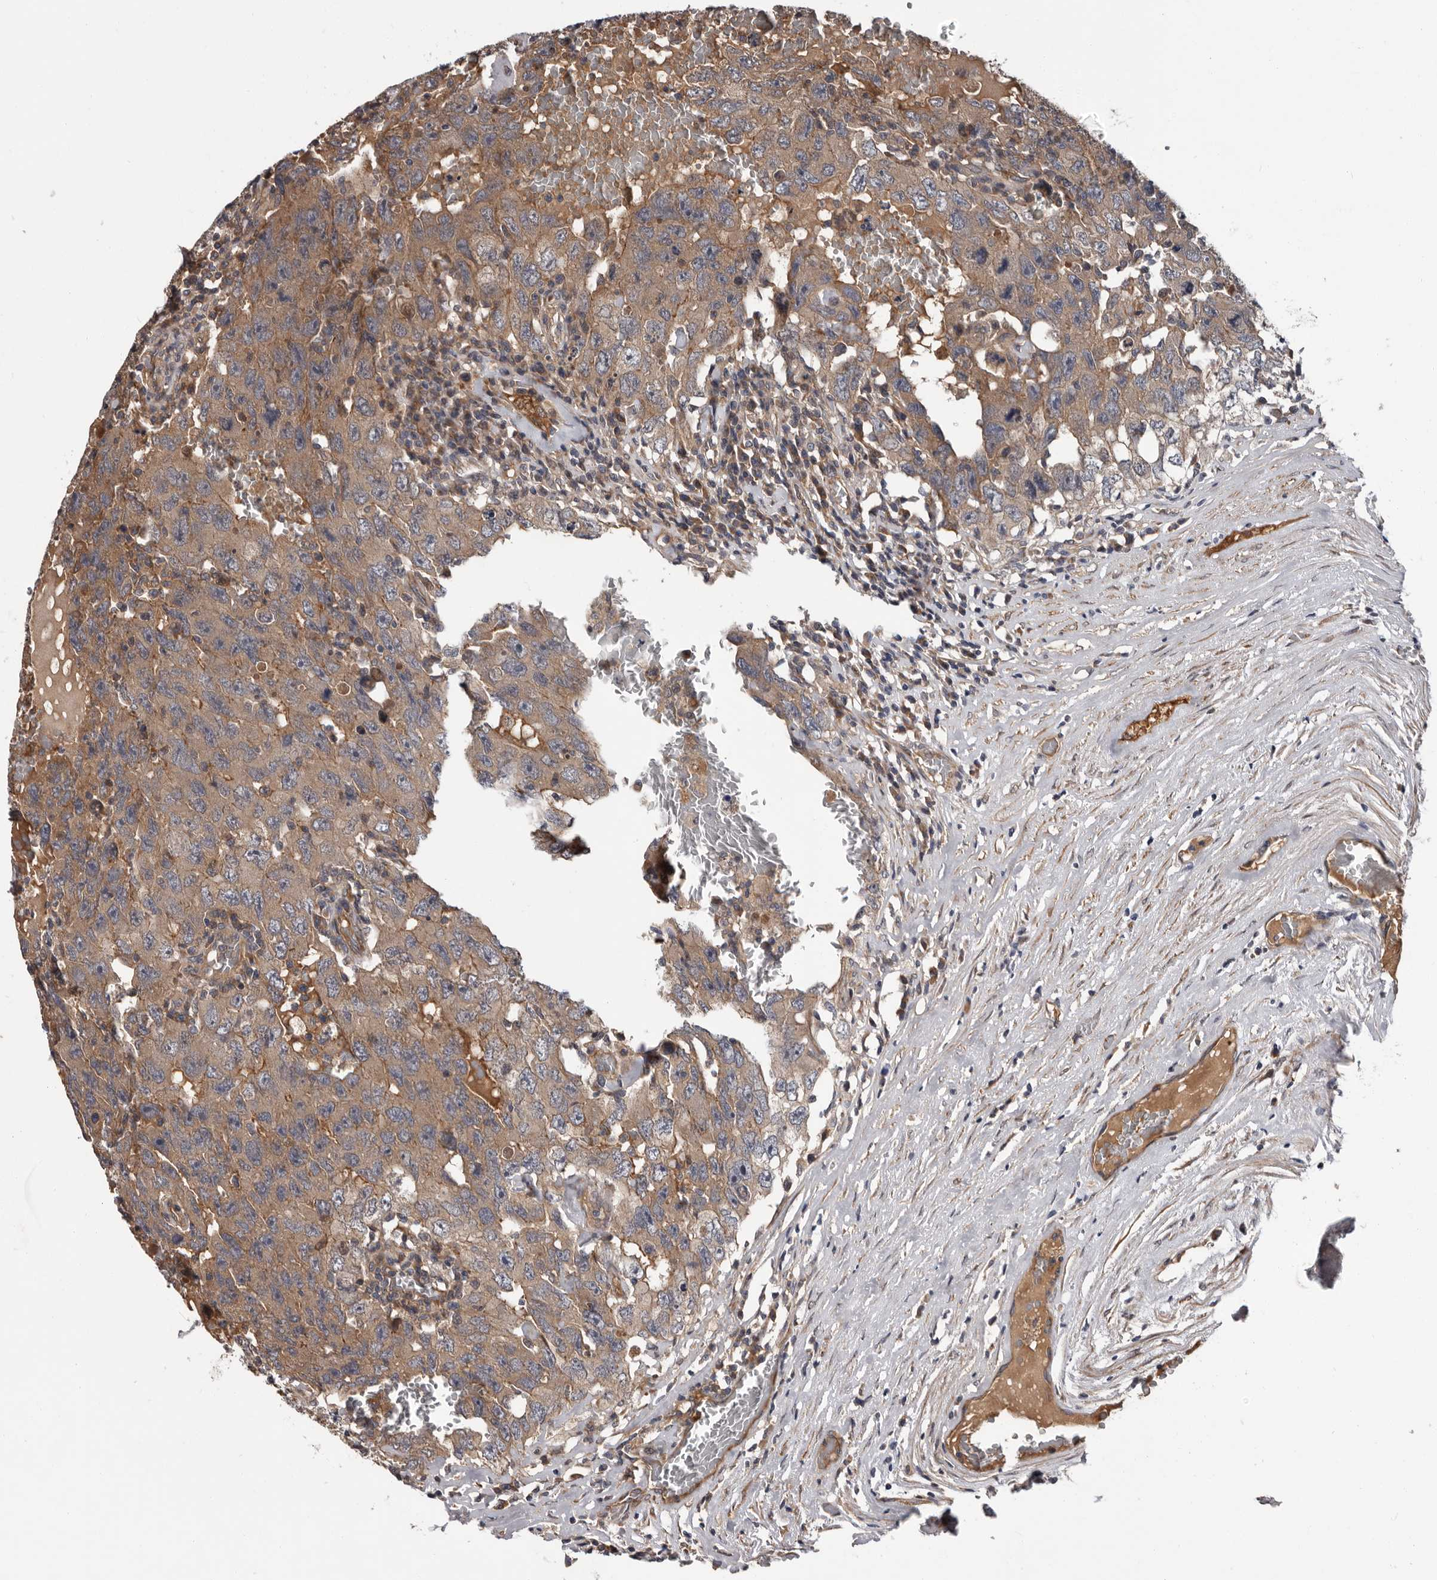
{"staining": {"intensity": "moderate", "quantity": ">75%", "location": "cytoplasmic/membranous"}, "tissue": "testis cancer", "cell_type": "Tumor cells", "image_type": "cancer", "snomed": [{"axis": "morphology", "description": "Carcinoma, Embryonal, NOS"}, {"axis": "topography", "description": "Testis"}], "caption": "Testis cancer (embryonal carcinoma) stained for a protein exhibits moderate cytoplasmic/membranous positivity in tumor cells.", "gene": "PRKD1", "patient": {"sex": "male", "age": 26}}